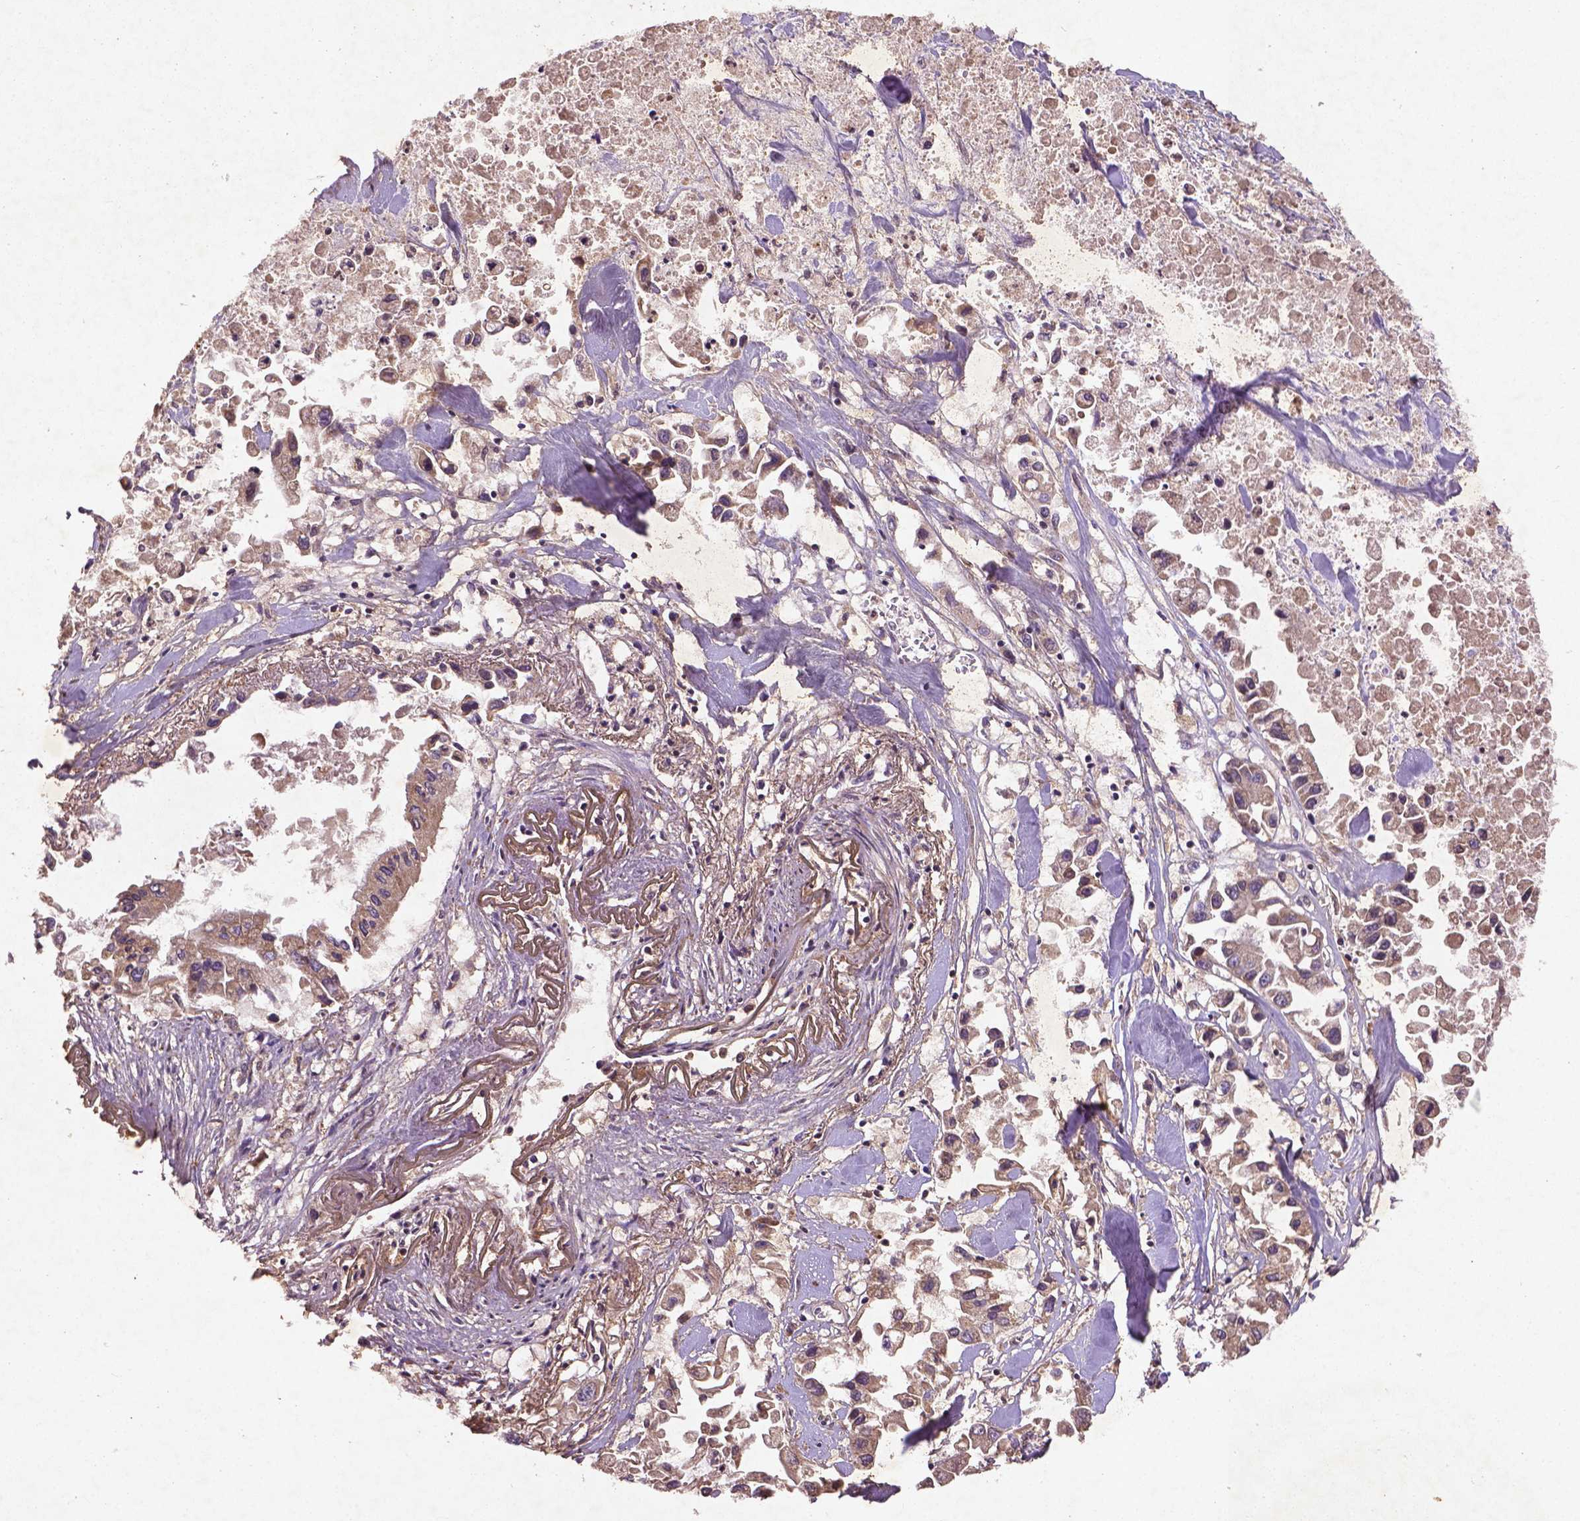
{"staining": {"intensity": "weak", "quantity": ">75%", "location": "cytoplasmic/membranous"}, "tissue": "pancreatic cancer", "cell_type": "Tumor cells", "image_type": "cancer", "snomed": [{"axis": "morphology", "description": "Adenocarcinoma, NOS"}, {"axis": "topography", "description": "Pancreas"}], "caption": "IHC (DAB (3,3'-diaminobenzidine)) staining of adenocarcinoma (pancreatic) displays weak cytoplasmic/membranous protein expression in approximately >75% of tumor cells. (Brightfield microscopy of DAB IHC at high magnification).", "gene": "NIPAL2", "patient": {"sex": "female", "age": 83}}